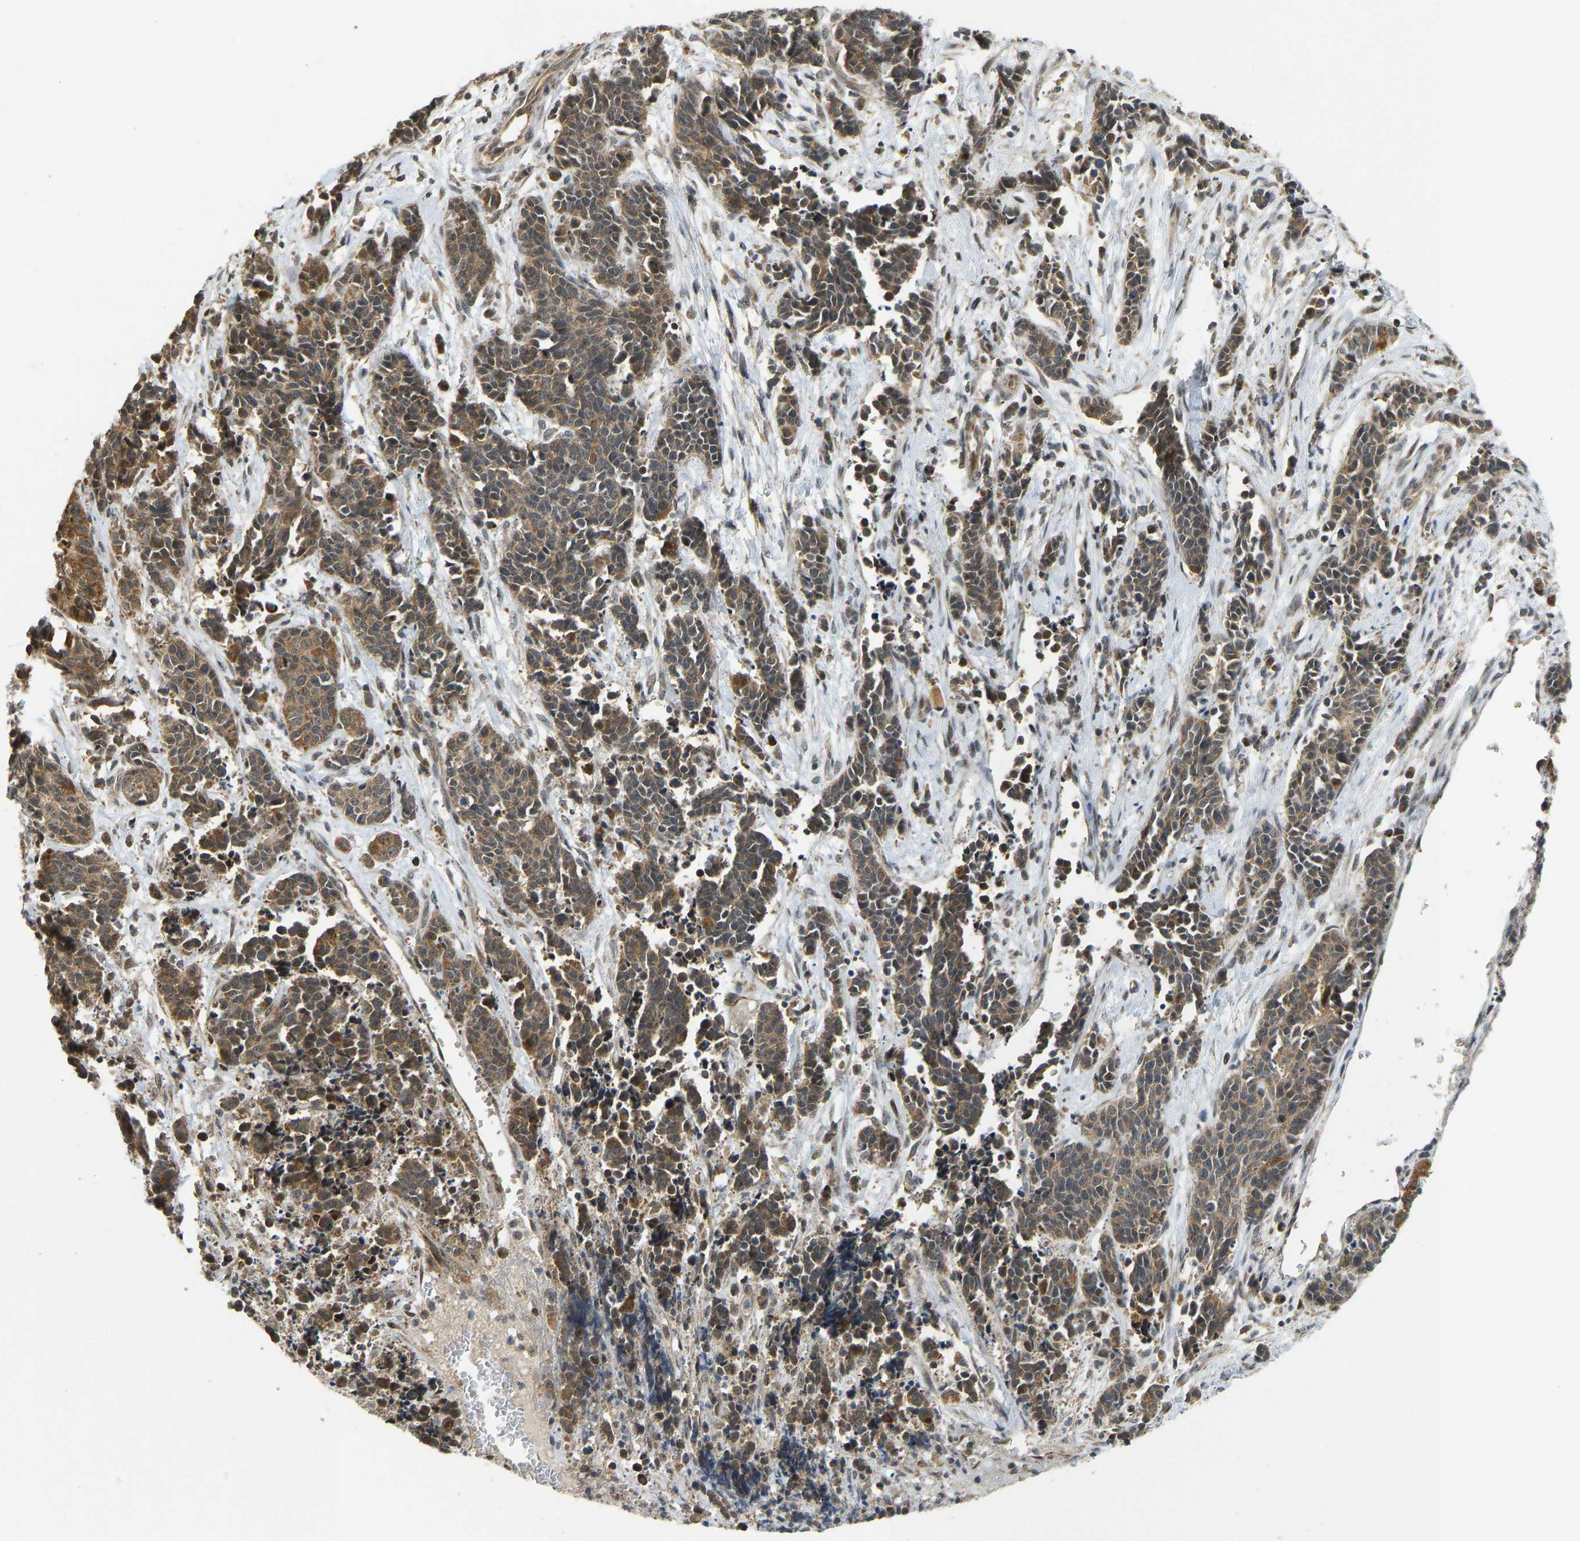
{"staining": {"intensity": "moderate", "quantity": ">75%", "location": "cytoplasmic/membranous"}, "tissue": "cervical cancer", "cell_type": "Tumor cells", "image_type": "cancer", "snomed": [{"axis": "morphology", "description": "Squamous cell carcinoma, NOS"}, {"axis": "topography", "description": "Cervix"}], "caption": "Human cervical cancer (squamous cell carcinoma) stained with a protein marker displays moderate staining in tumor cells.", "gene": "ACADS", "patient": {"sex": "female", "age": 35}}